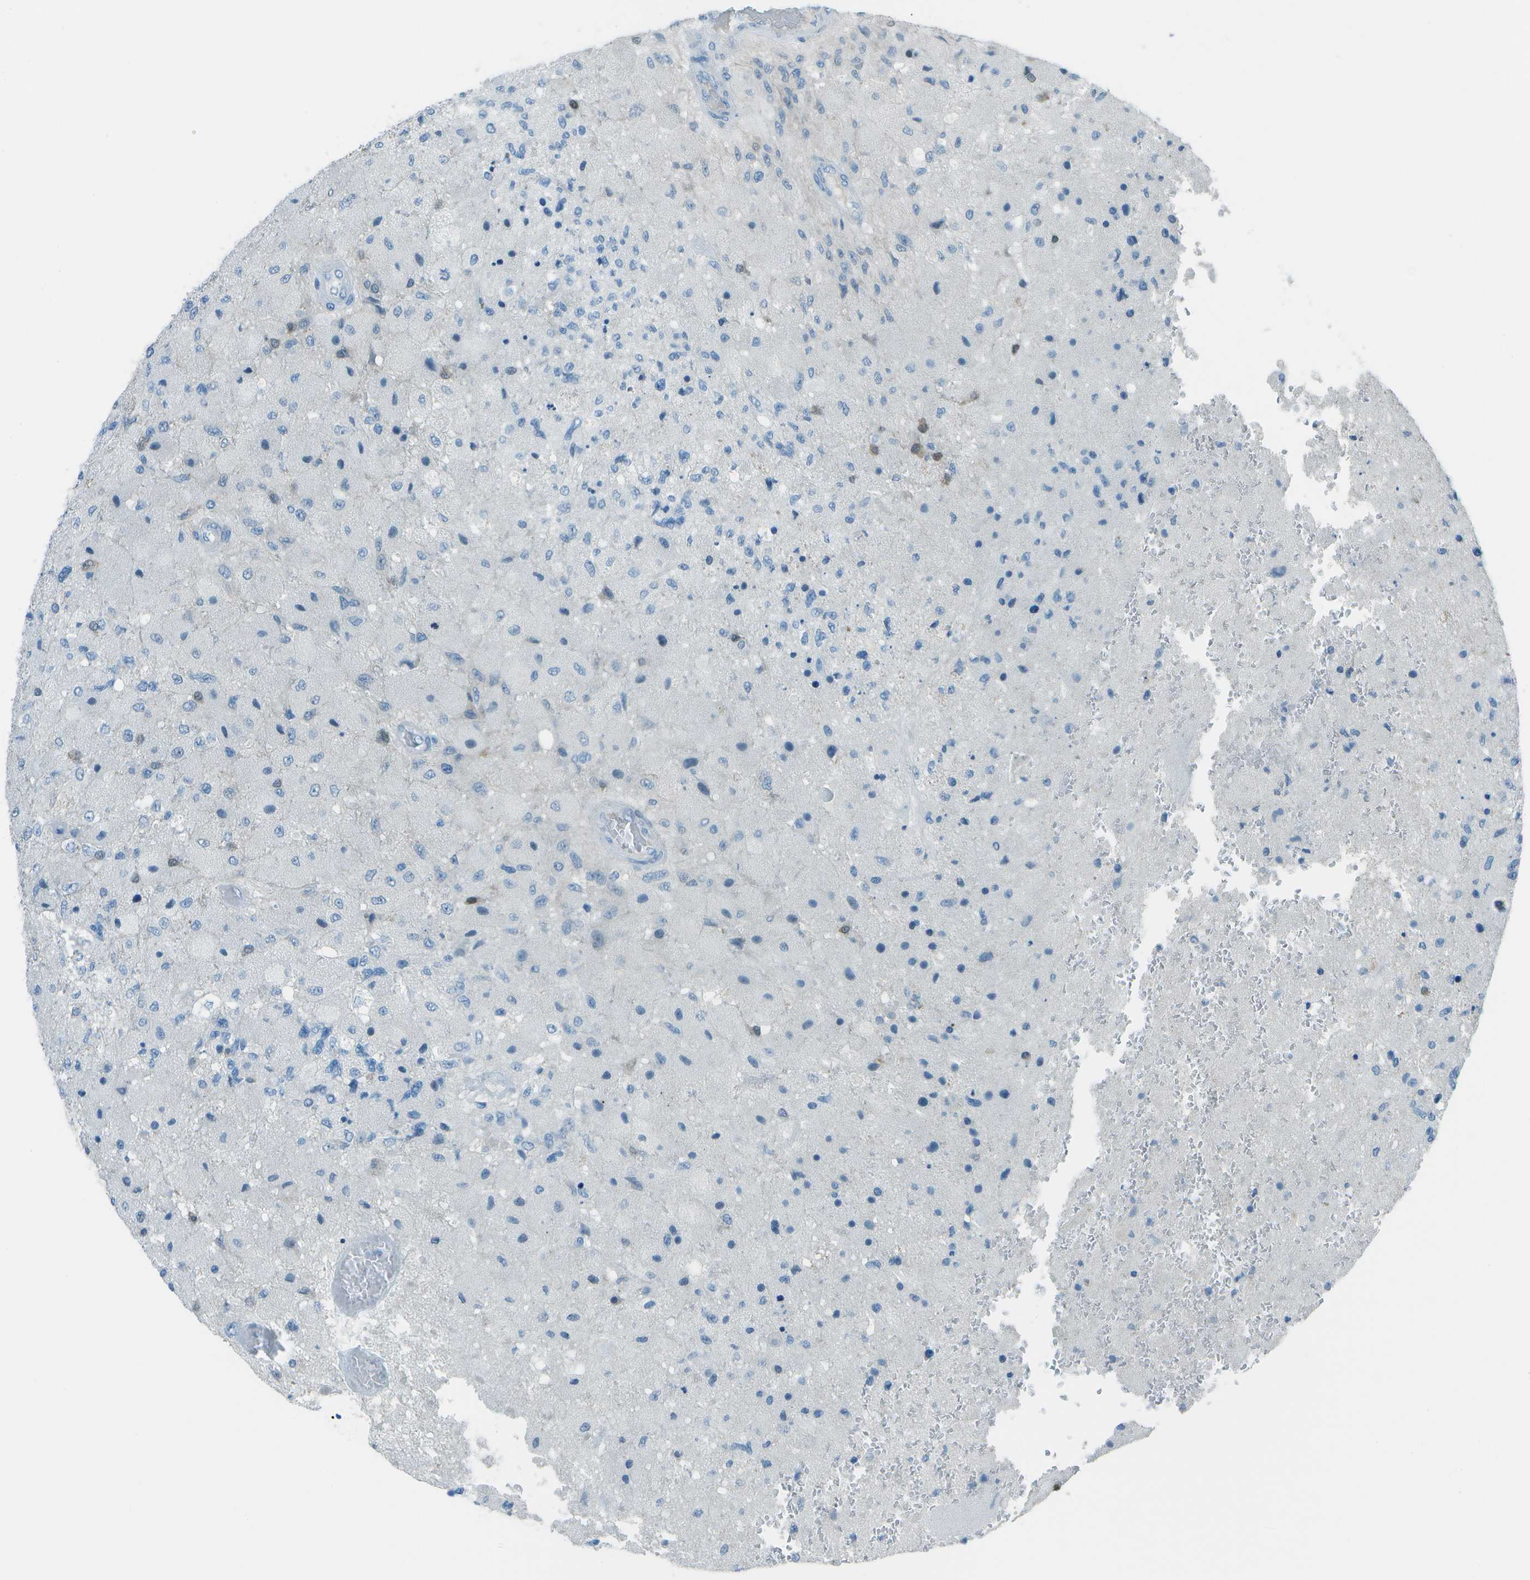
{"staining": {"intensity": "moderate", "quantity": "<25%", "location": "cytoplasmic/membranous,nuclear"}, "tissue": "glioma", "cell_type": "Tumor cells", "image_type": "cancer", "snomed": [{"axis": "morphology", "description": "Normal tissue, NOS"}, {"axis": "morphology", "description": "Glioma, malignant, High grade"}, {"axis": "topography", "description": "Cerebral cortex"}], "caption": "The image shows a brown stain indicating the presence of a protein in the cytoplasmic/membranous and nuclear of tumor cells in glioma. The protein is shown in brown color, while the nuclei are stained blue.", "gene": "FGF1", "patient": {"sex": "male", "age": 77}}